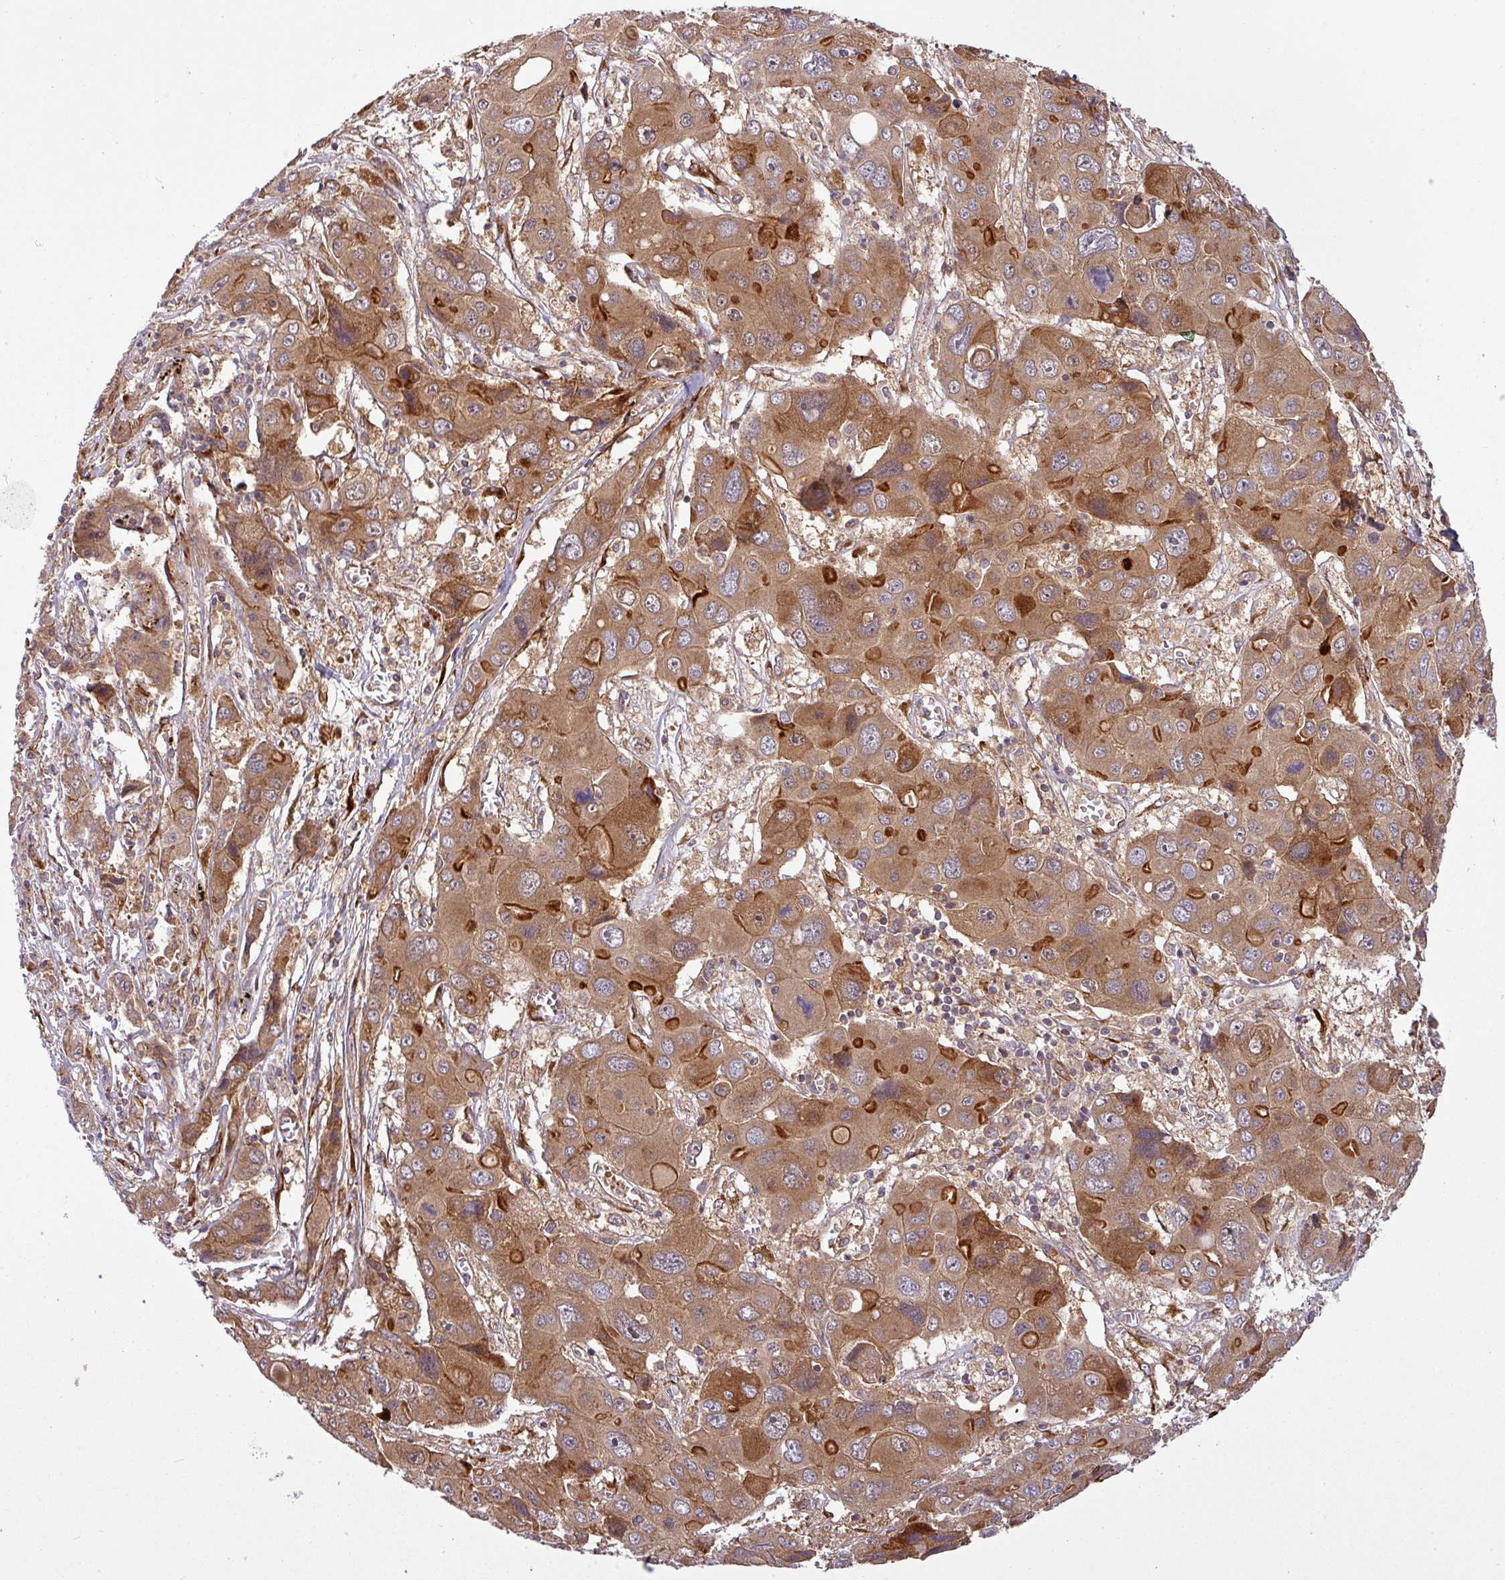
{"staining": {"intensity": "strong", "quantity": ">75%", "location": "cytoplasmic/membranous"}, "tissue": "liver cancer", "cell_type": "Tumor cells", "image_type": "cancer", "snomed": [{"axis": "morphology", "description": "Cholangiocarcinoma"}, {"axis": "topography", "description": "Liver"}], "caption": "About >75% of tumor cells in human liver cancer (cholangiocarcinoma) reveal strong cytoplasmic/membranous protein expression as visualized by brown immunohistochemical staining.", "gene": "ART1", "patient": {"sex": "male", "age": 67}}